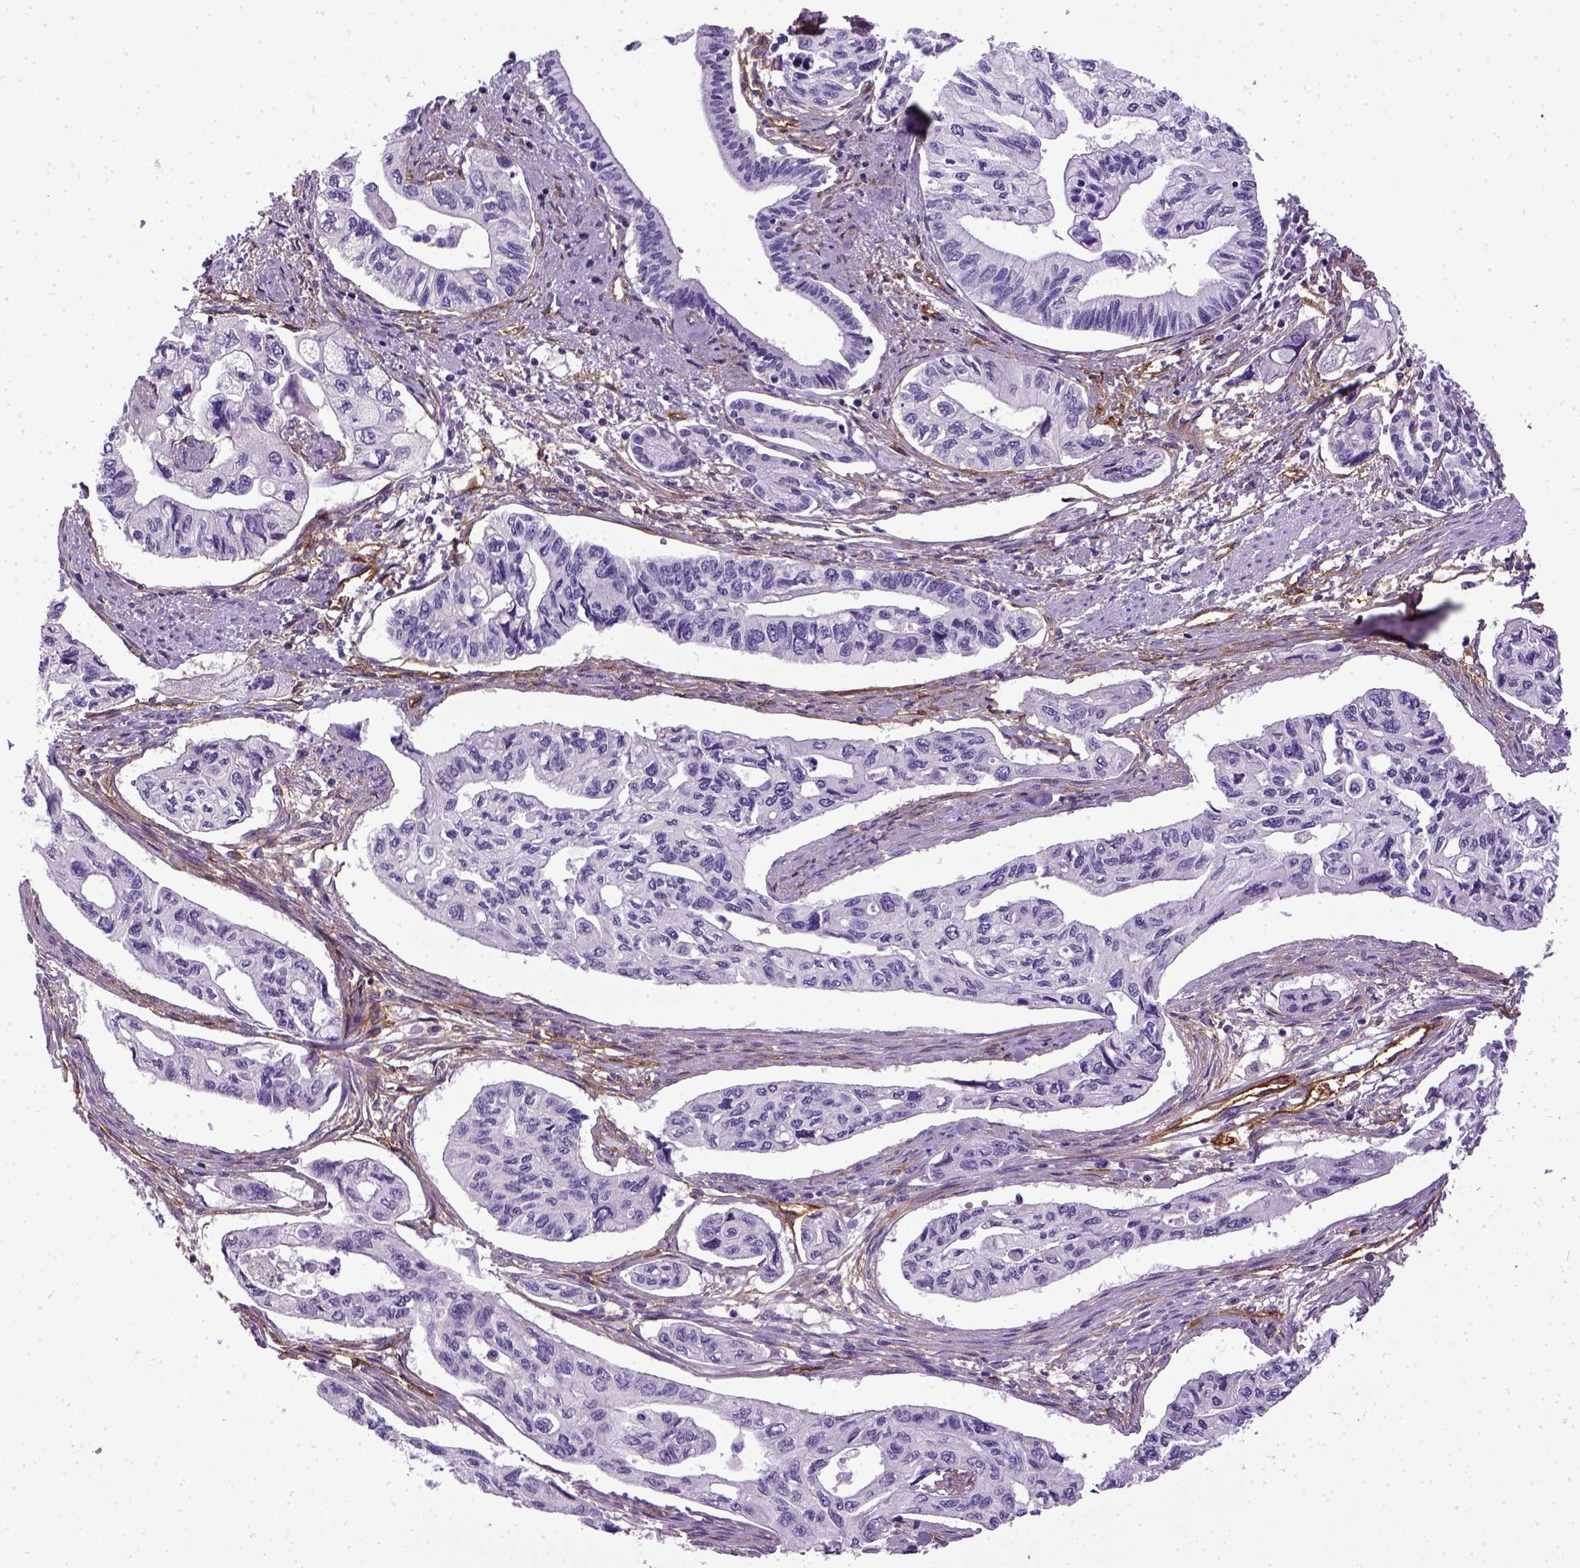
{"staining": {"intensity": "negative", "quantity": "none", "location": "none"}, "tissue": "pancreatic cancer", "cell_type": "Tumor cells", "image_type": "cancer", "snomed": [{"axis": "morphology", "description": "Adenocarcinoma, NOS"}, {"axis": "topography", "description": "Pancreas"}], "caption": "This is an immunohistochemistry (IHC) photomicrograph of pancreatic cancer (adenocarcinoma). There is no expression in tumor cells.", "gene": "ENG", "patient": {"sex": "female", "age": 76}}